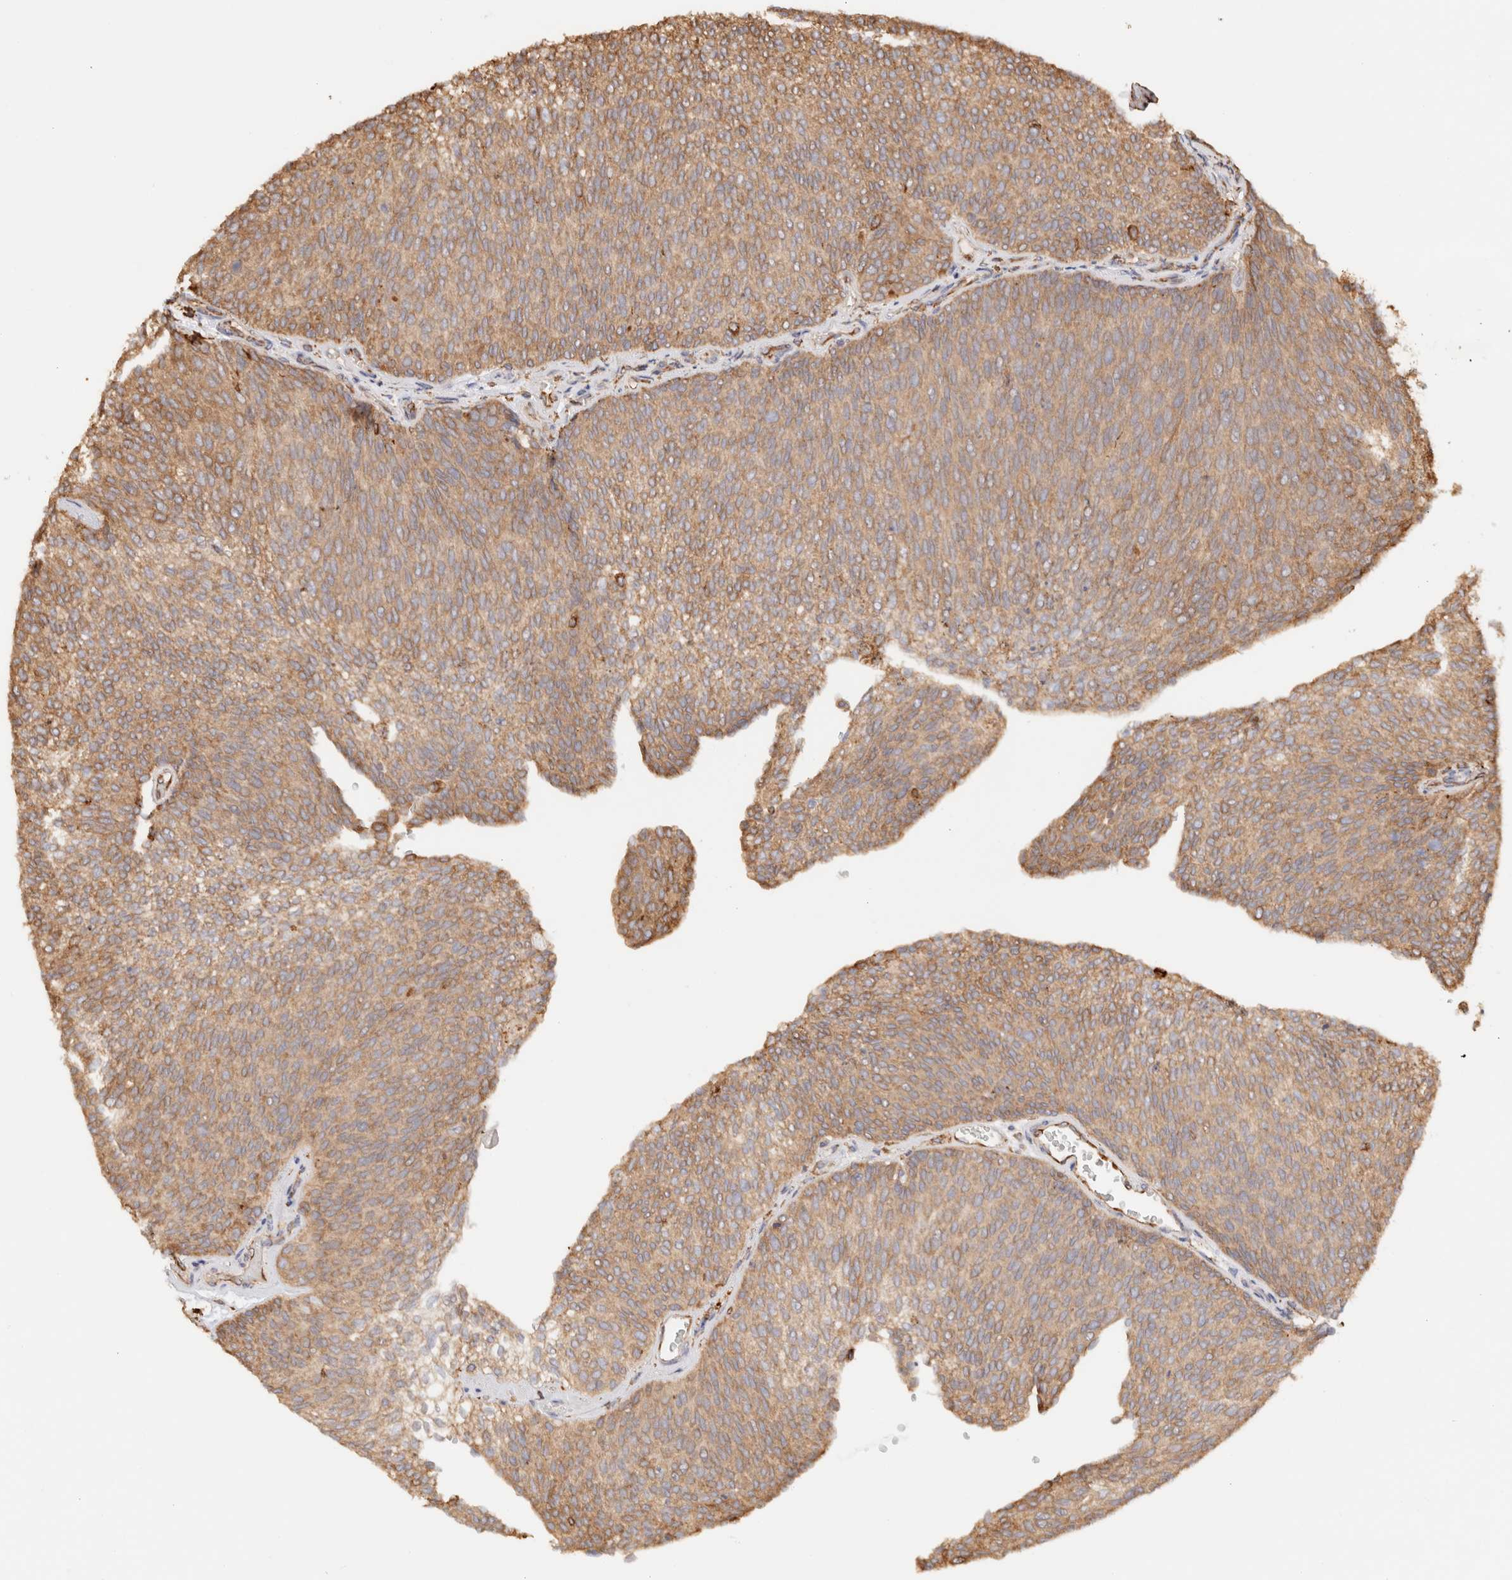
{"staining": {"intensity": "moderate", "quantity": ">75%", "location": "cytoplasmic/membranous"}, "tissue": "urothelial cancer", "cell_type": "Tumor cells", "image_type": "cancer", "snomed": [{"axis": "morphology", "description": "Urothelial carcinoma, Low grade"}, {"axis": "topography", "description": "Urinary bladder"}], "caption": "Protein expression analysis of low-grade urothelial carcinoma reveals moderate cytoplasmic/membranous expression in approximately >75% of tumor cells.", "gene": "FER", "patient": {"sex": "female", "age": 79}}